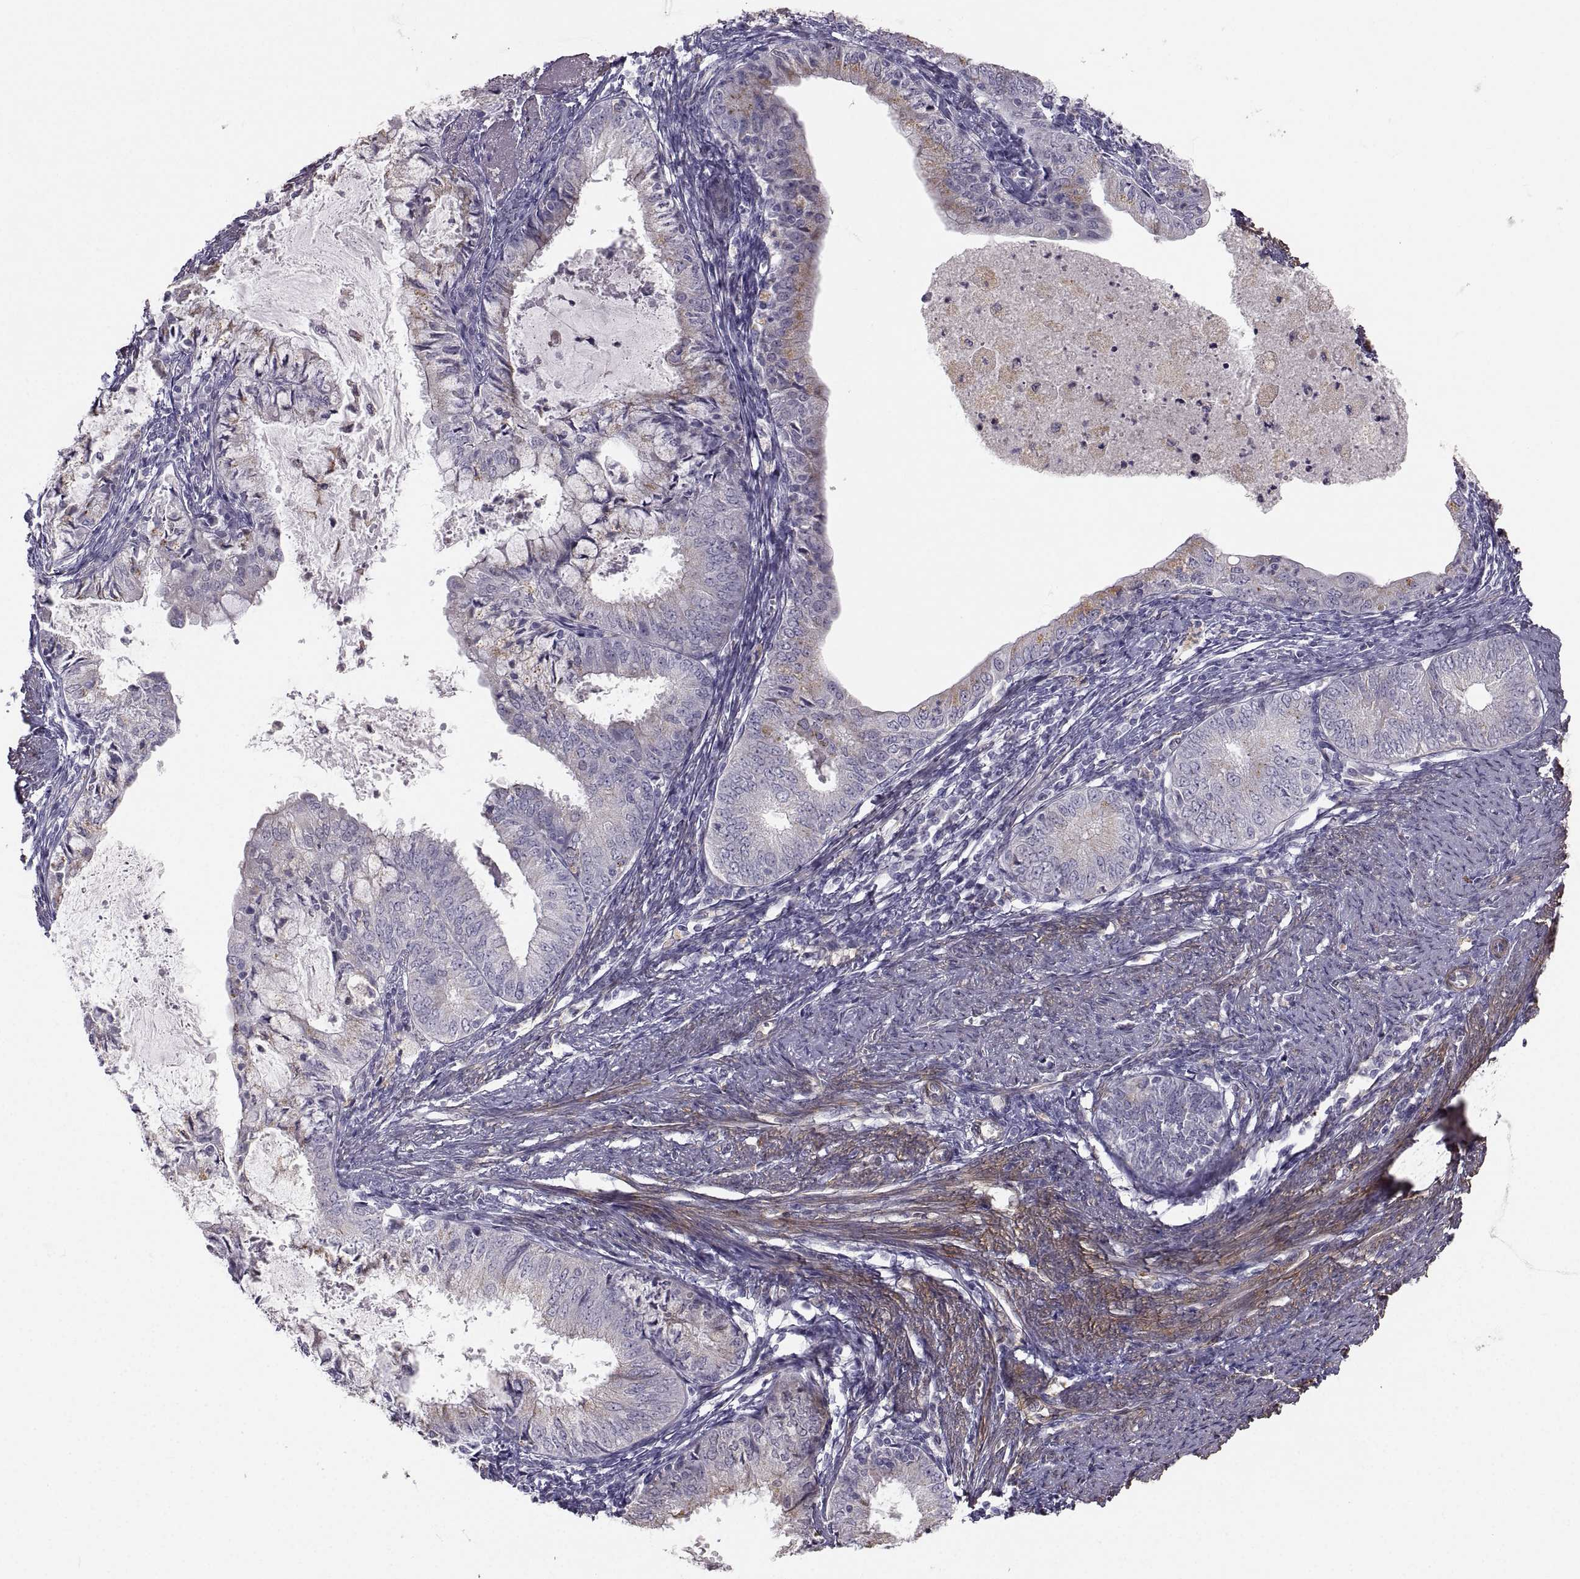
{"staining": {"intensity": "weak", "quantity": "25%-75%", "location": "cytoplasmic/membranous"}, "tissue": "endometrial cancer", "cell_type": "Tumor cells", "image_type": "cancer", "snomed": [{"axis": "morphology", "description": "Adenocarcinoma, NOS"}, {"axis": "topography", "description": "Endometrium"}], "caption": "The immunohistochemical stain highlights weak cytoplasmic/membranous positivity in tumor cells of adenocarcinoma (endometrial) tissue.", "gene": "PGM5", "patient": {"sex": "female", "age": 57}}